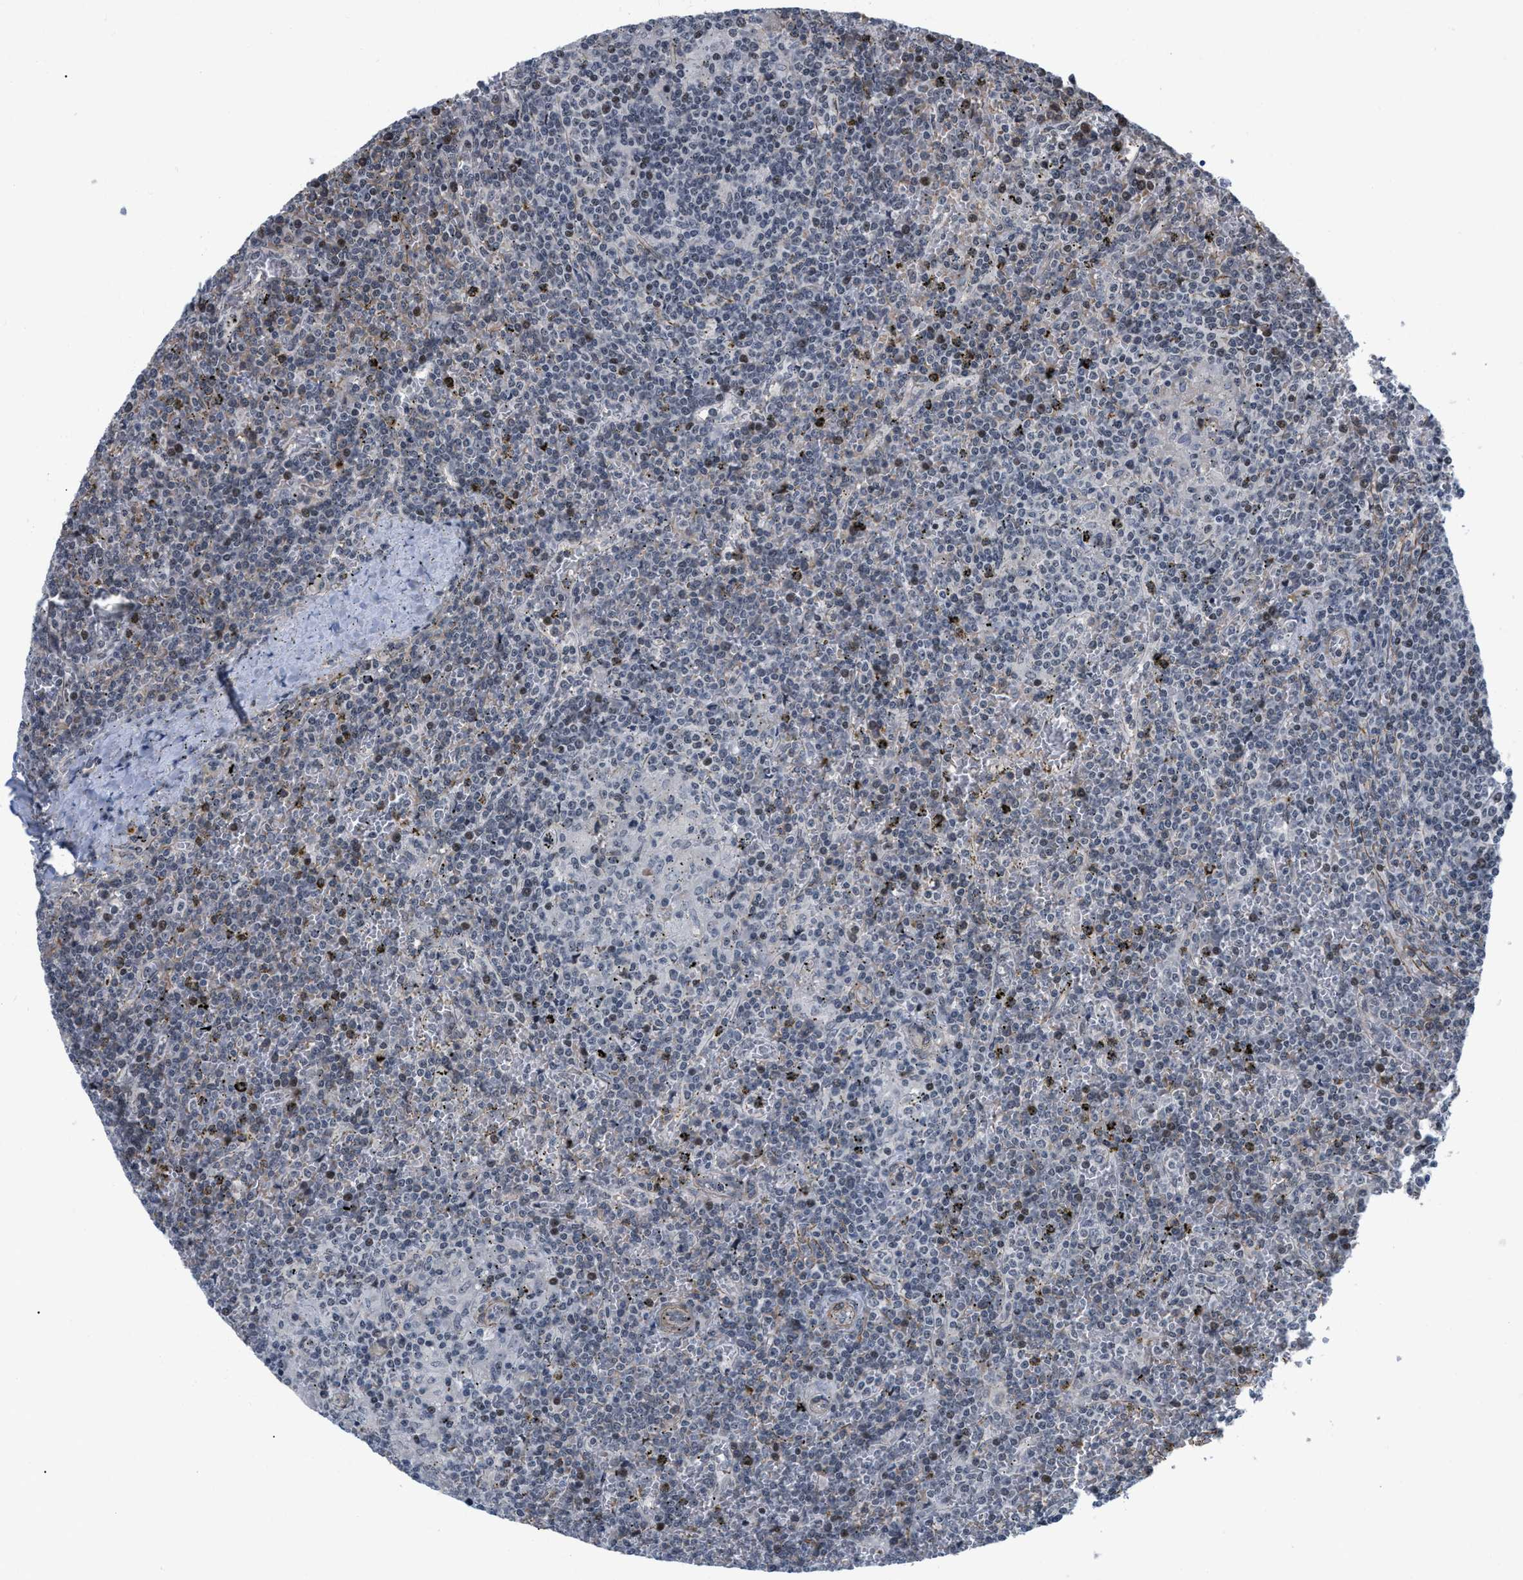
{"staining": {"intensity": "negative", "quantity": "none", "location": "none"}, "tissue": "lymphoma", "cell_type": "Tumor cells", "image_type": "cancer", "snomed": [{"axis": "morphology", "description": "Malignant lymphoma, non-Hodgkin's type, Low grade"}, {"axis": "topography", "description": "Spleen"}], "caption": "Tumor cells show no significant expression in lymphoma.", "gene": "GPRASP2", "patient": {"sex": "female", "age": 19}}